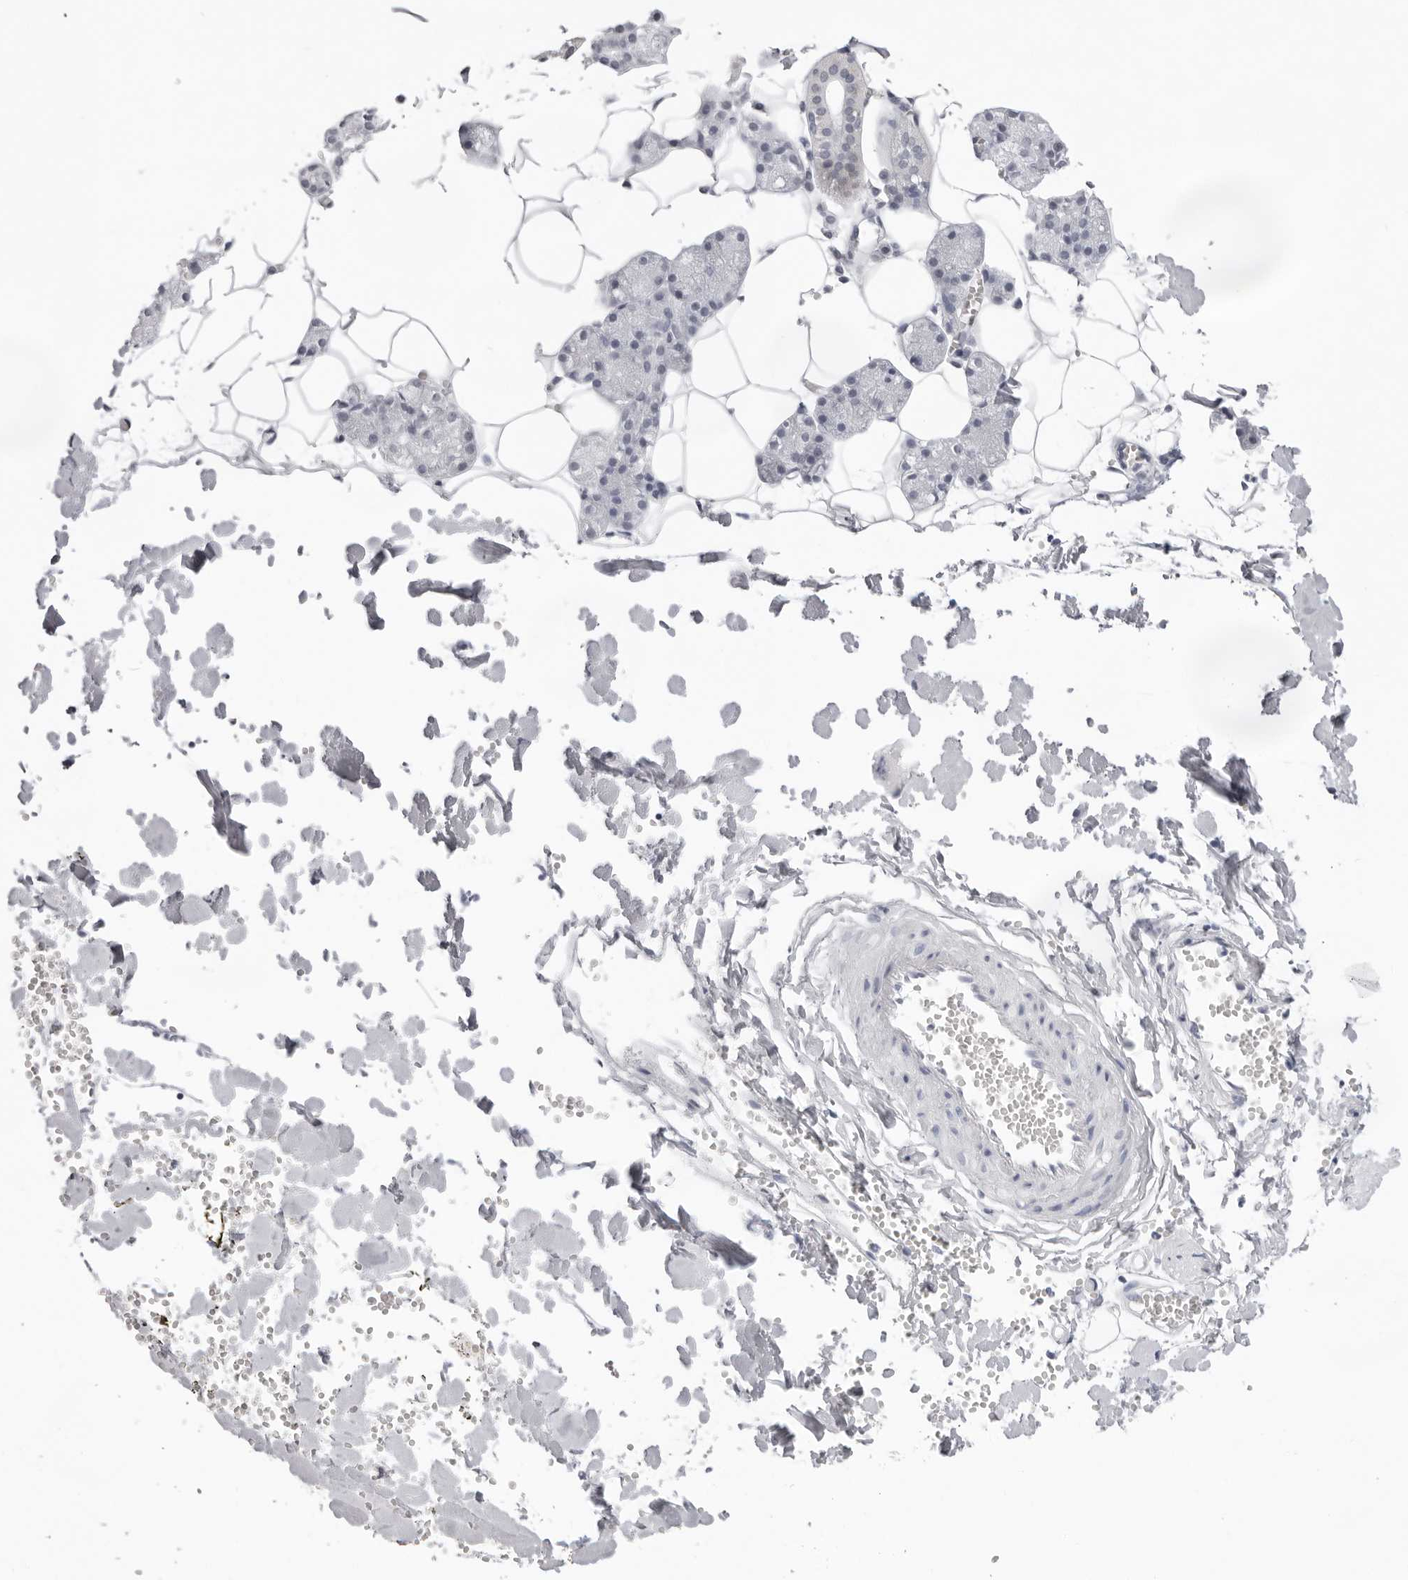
{"staining": {"intensity": "negative", "quantity": "none", "location": "none"}, "tissue": "salivary gland", "cell_type": "Glandular cells", "image_type": "normal", "snomed": [{"axis": "morphology", "description": "Normal tissue, NOS"}, {"axis": "topography", "description": "Salivary gland"}], "caption": "The photomicrograph displays no staining of glandular cells in normal salivary gland. (DAB immunohistochemistry (IHC), high magnification).", "gene": "KLK12", "patient": {"sex": "male", "age": 62}}